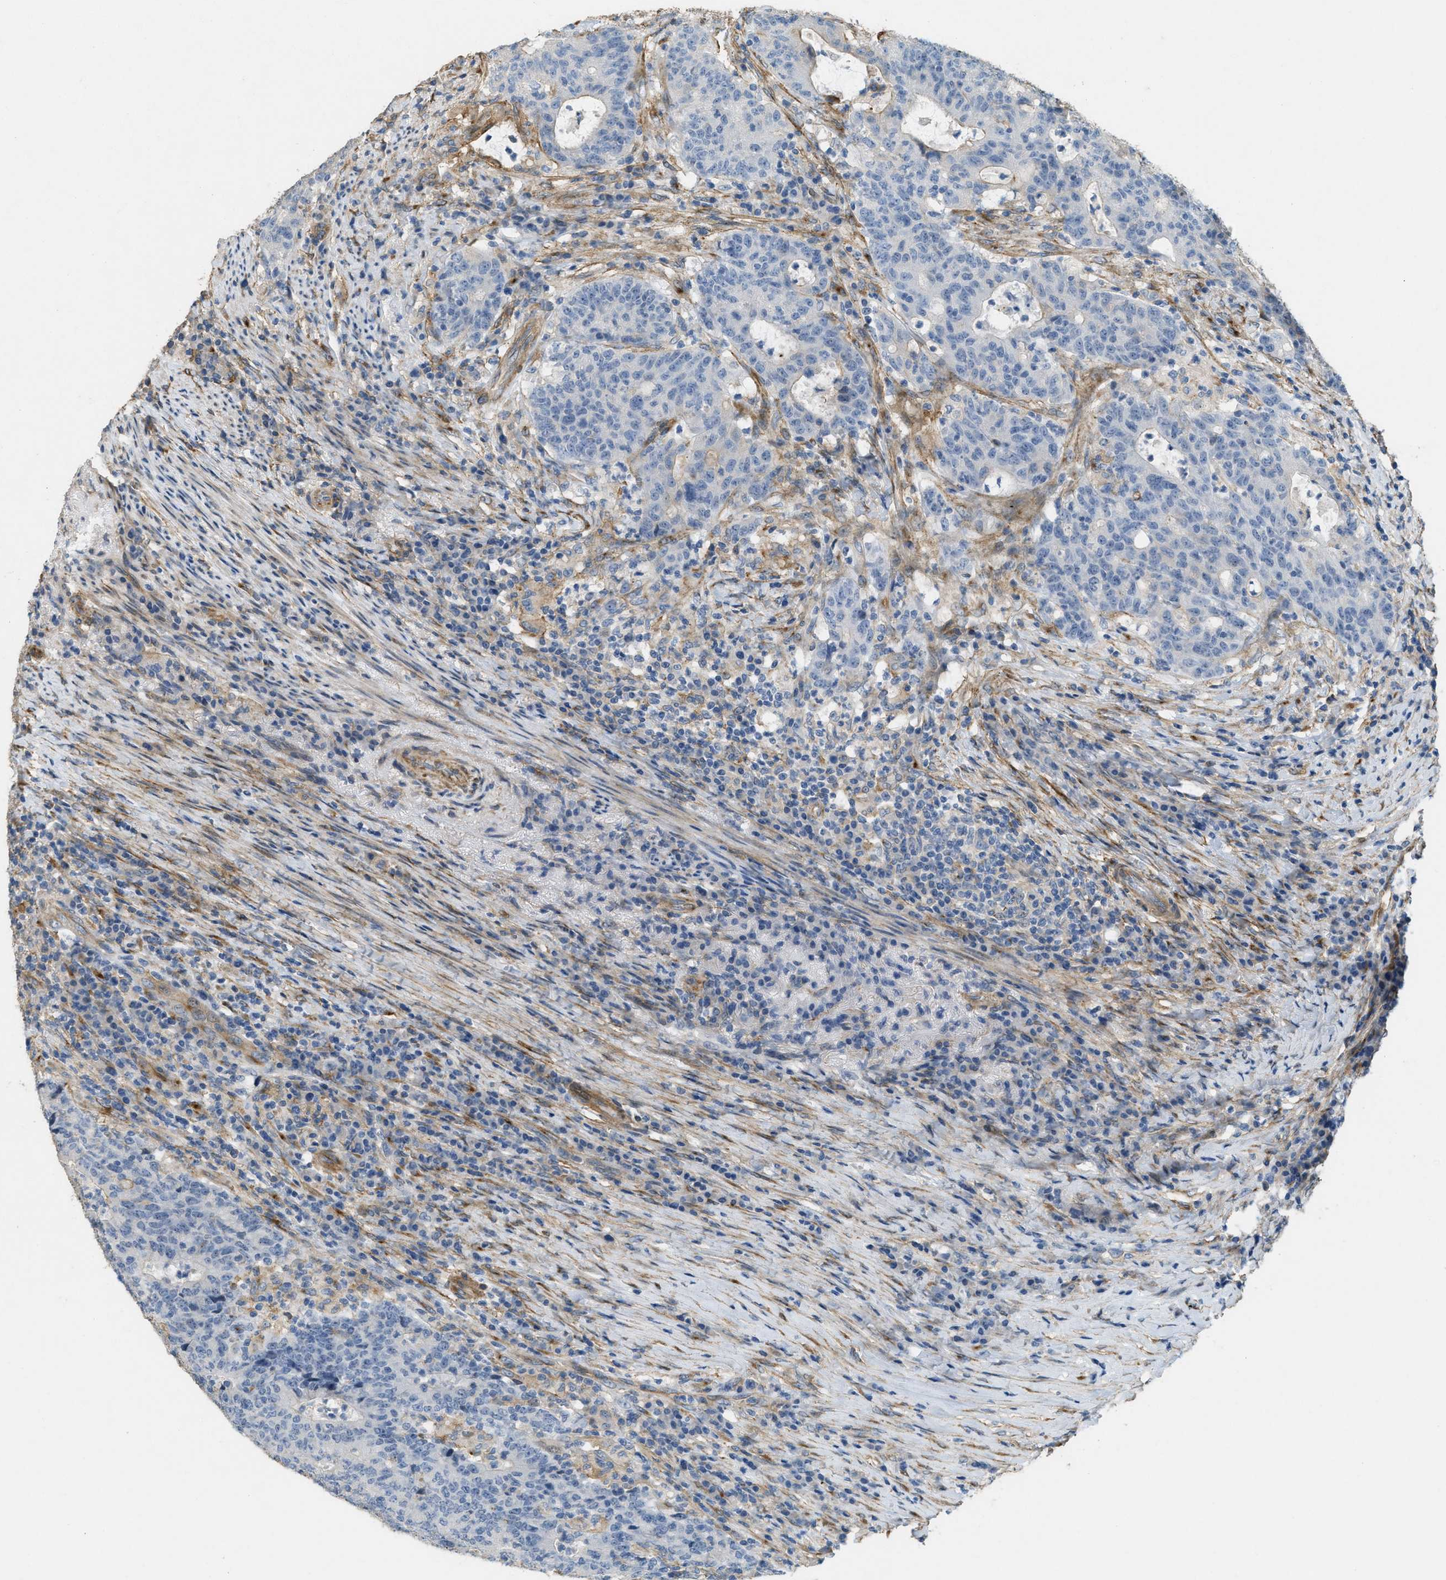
{"staining": {"intensity": "negative", "quantity": "none", "location": "none"}, "tissue": "colorectal cancer", "cell_type": "Tumor cells", "image_type": "cancer", "snomed": [{"axis": "morphology", "description": "Normal tissue, NOS"}, {"axis": "morphology", "description": "Adenocarcinoma, NOS"}, {"axis": "topography", "description": "Colon"}], "caption": "DAB immunohistochemical staining of adenocarcinoma (colorectal) demonstrates no significant staining in tumor cells.", "gene": "ADCY5", "patient": {"sex": "female", "age": 75}}